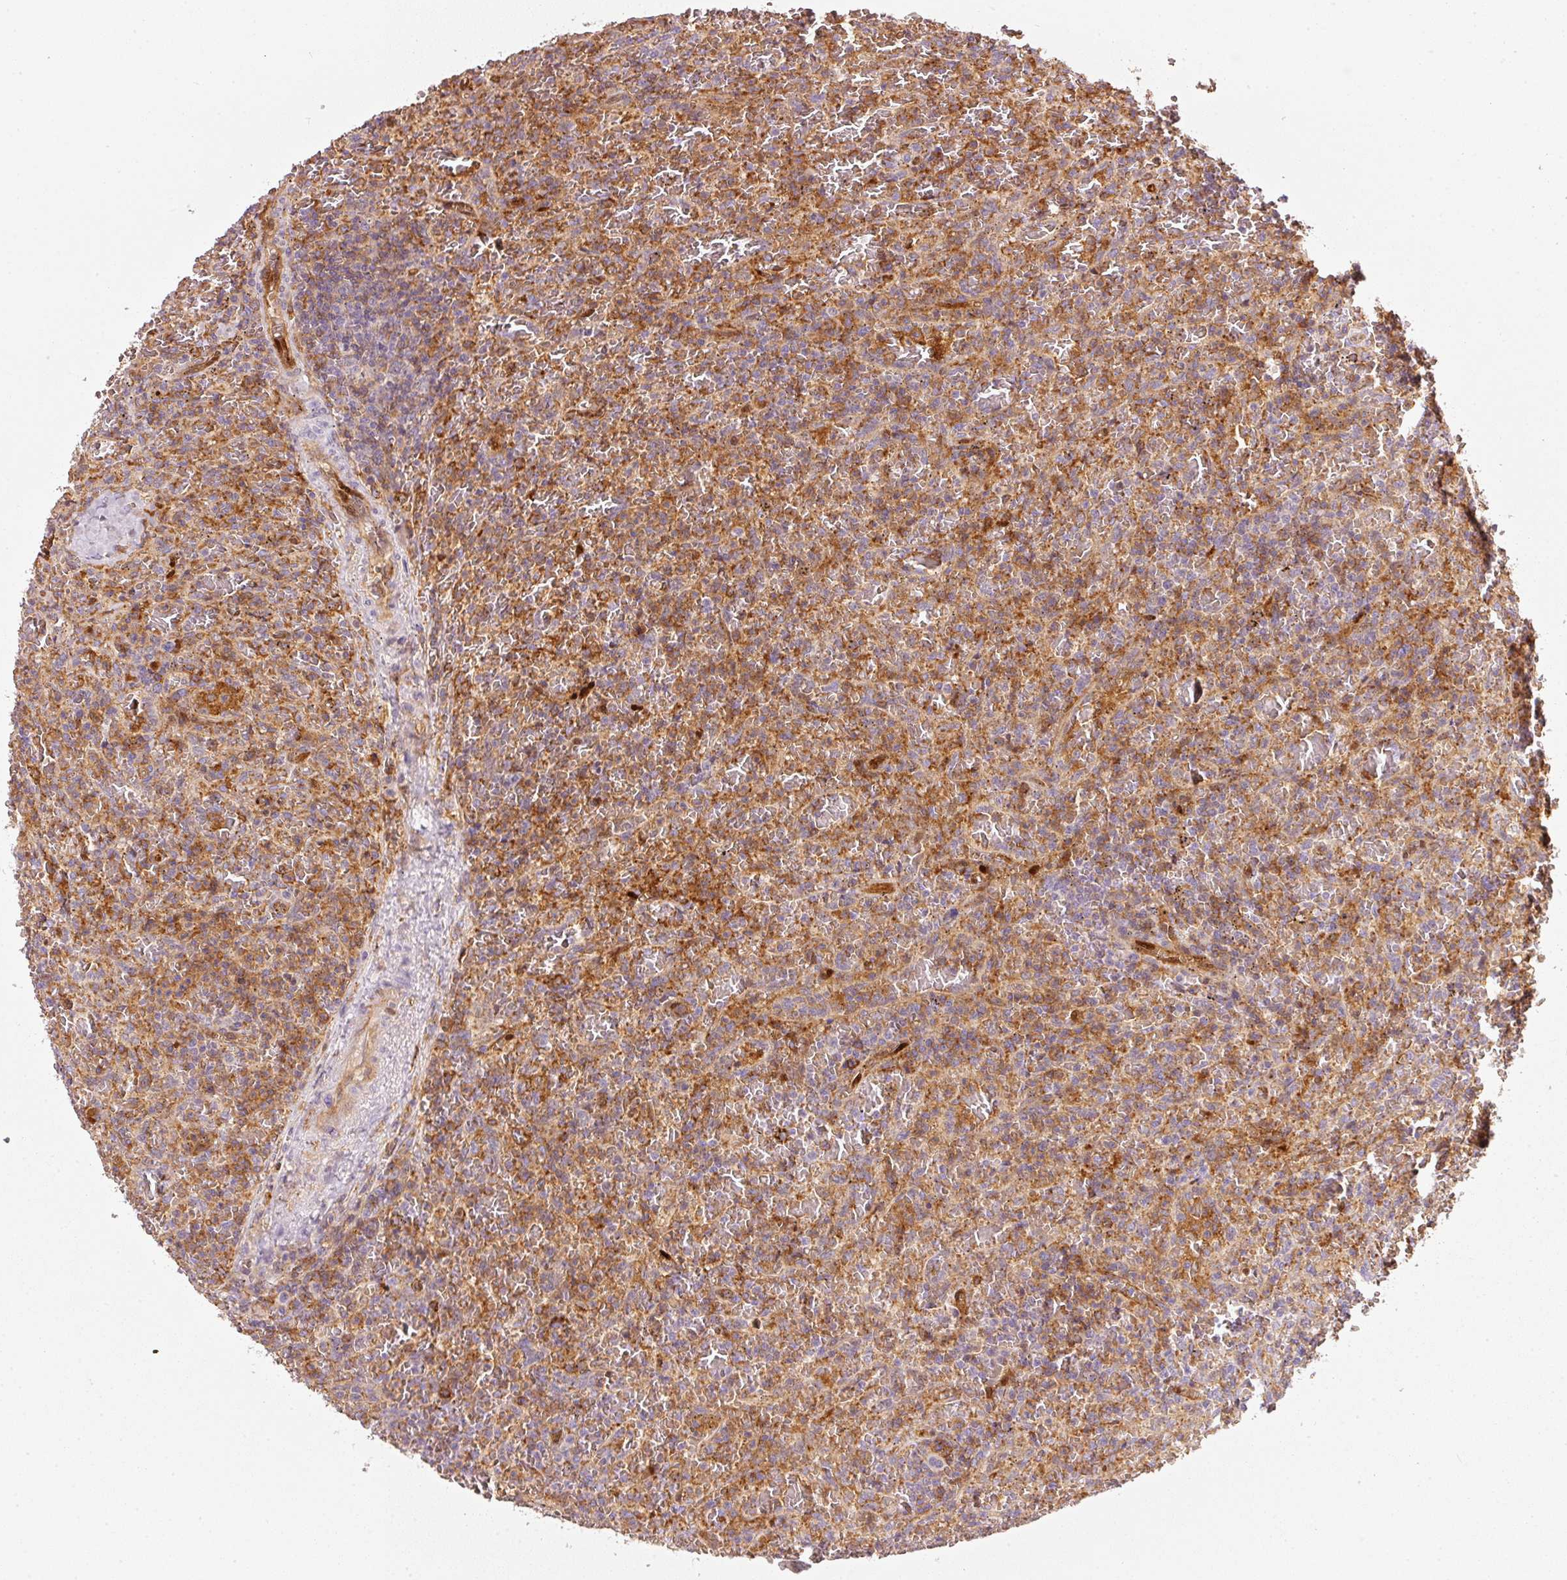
{"staining": {"intensity": "moderate", "quantity": "25%-75%", "location": "cytoplasmic/membranous"}, "tissue": "lymphoma", "cell_type": "Tumor cells", "image_type": "cancer", "snomed": [{"axis": "morphology", "description": "Malignant lymphoma, non-Hodgkin's type, Low grade"}, {"axis": "topography", "description": "Spleen"}], "caption": "A high-resolution photomicrograph shows immunohistochemistry staining of lymphoma, which displays moderate cytoplasmic/membranous expression in approximately 25%-75% of tumor cells. (DAB = brown stain, brightfield microscopy at high magnification).", "gene": "IQGAP2", "patient": {"sex": "female", "age": 64}}